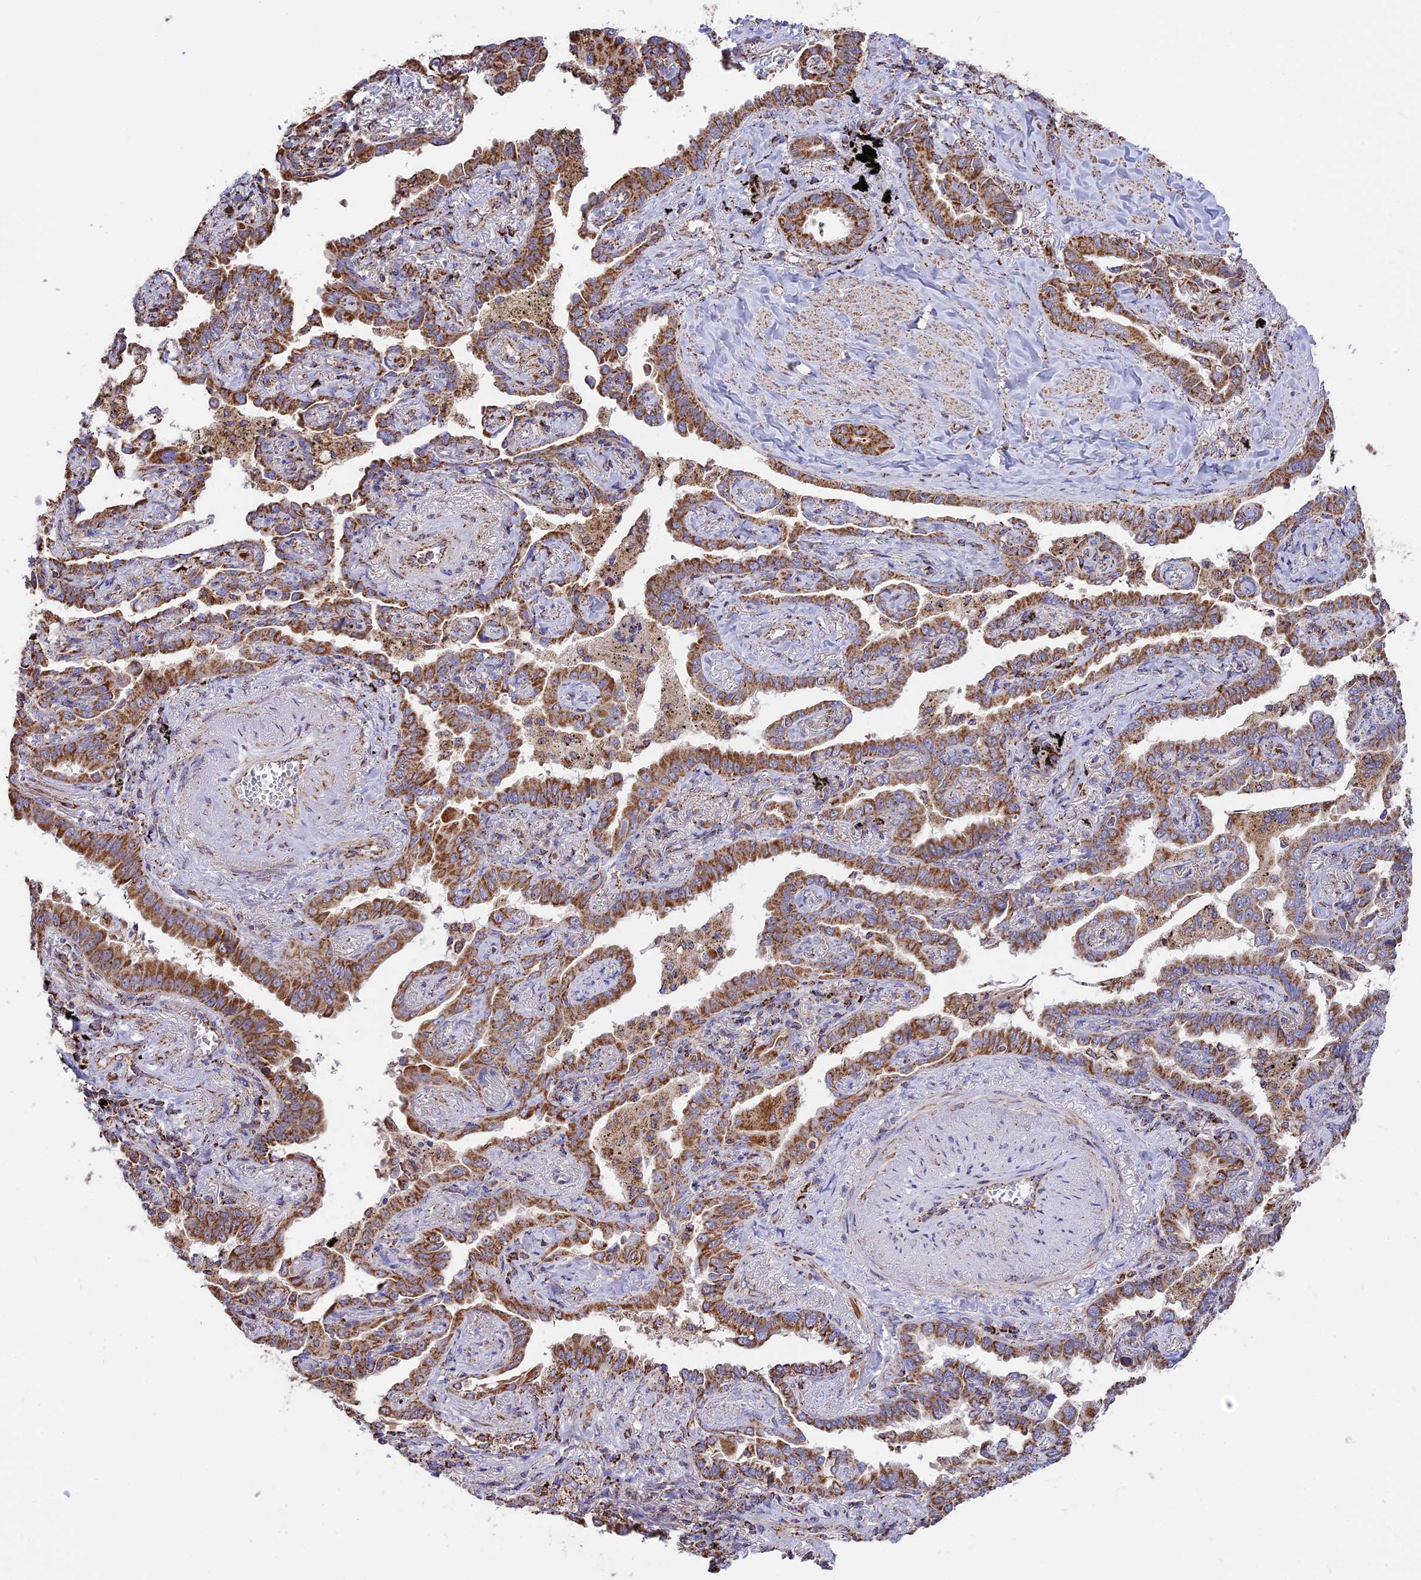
{"staining": {"intensity": "moderate", "quantity": ">75%", "location": "cytoplasmic/membranous"}, "tissue": "lung cancer", "cell_type": "Tumor cells", "image_type": "cancer", "snomed": [{"axis": "morphology", "description": "Adenocarcinoma, NOS"}, {"axis": "topography", "description": "Lung"}], "caption": "A brown stain highlights moderate cytoplasmic/membranous expression of a protein in human adenocarcinoma (lung) tumor cells.", "gene": "TTC4", "patient": {"sex": "male", "age": 67}}